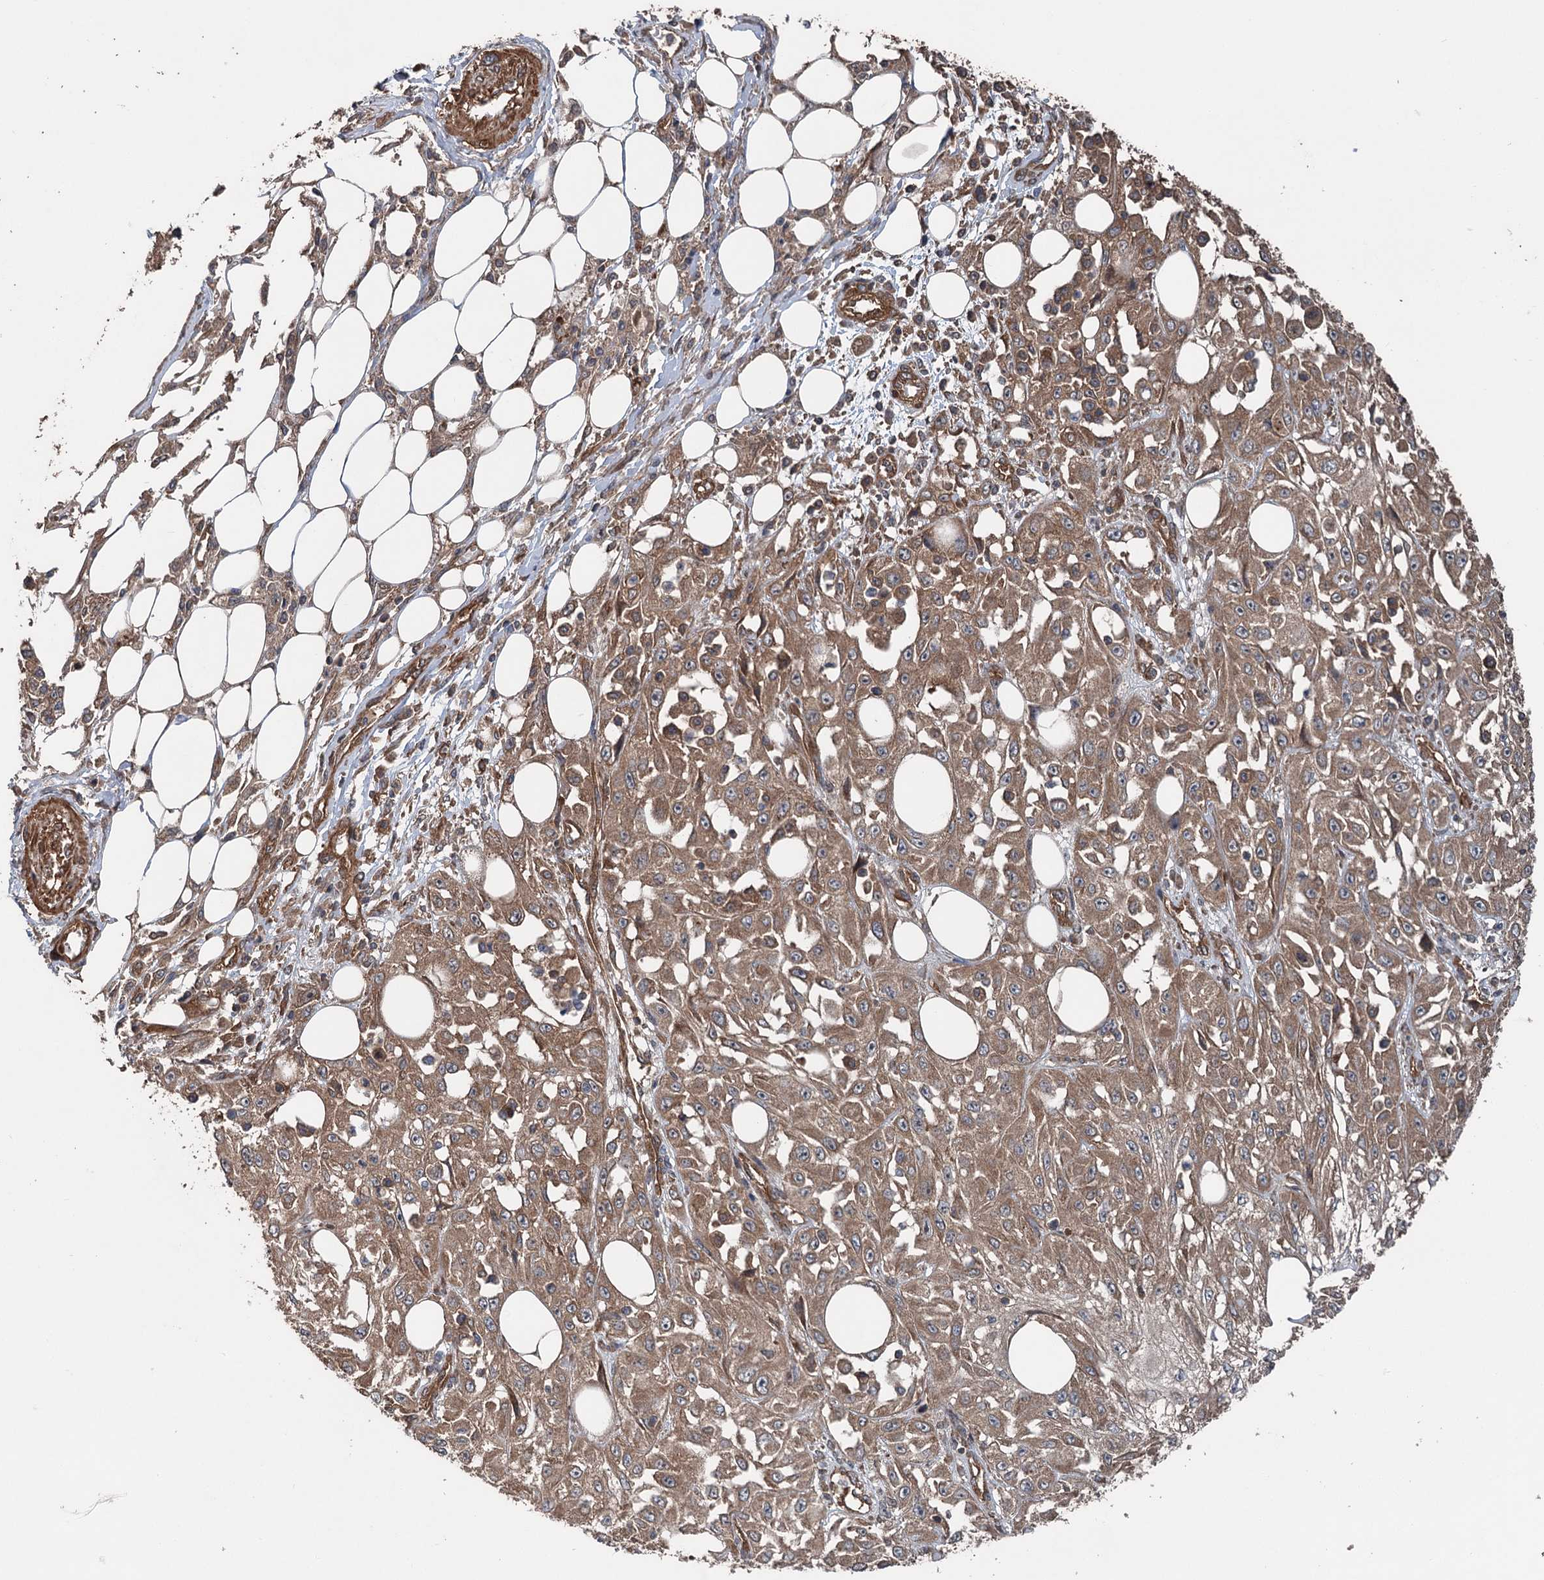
{"staining": {"intensity": "moderate", "quantity": ">75%", "location": "cytoplasmic/membranous"}, "tissue": "skin cancer", "cell_type": "Tumor cells", "image_type": "cancer", "snomed": [{"axis": "morphology", "description": "Squamous cell carcinoma, NOS"}, {"axis": "morphology", "description": "Squamous cell carcinoma, metastatic, NOS"}, {"axis": "topography", "description": "Skin"}, {"axis": "topography", "description": "Lymph node"}], "caption": "A brown stain highlights moderate cytoplasmic/membranous positivity of a protein in skin cancer tumor cells.", "gene": "RNF214", "patient": {"sex": "male", "age": 75}}